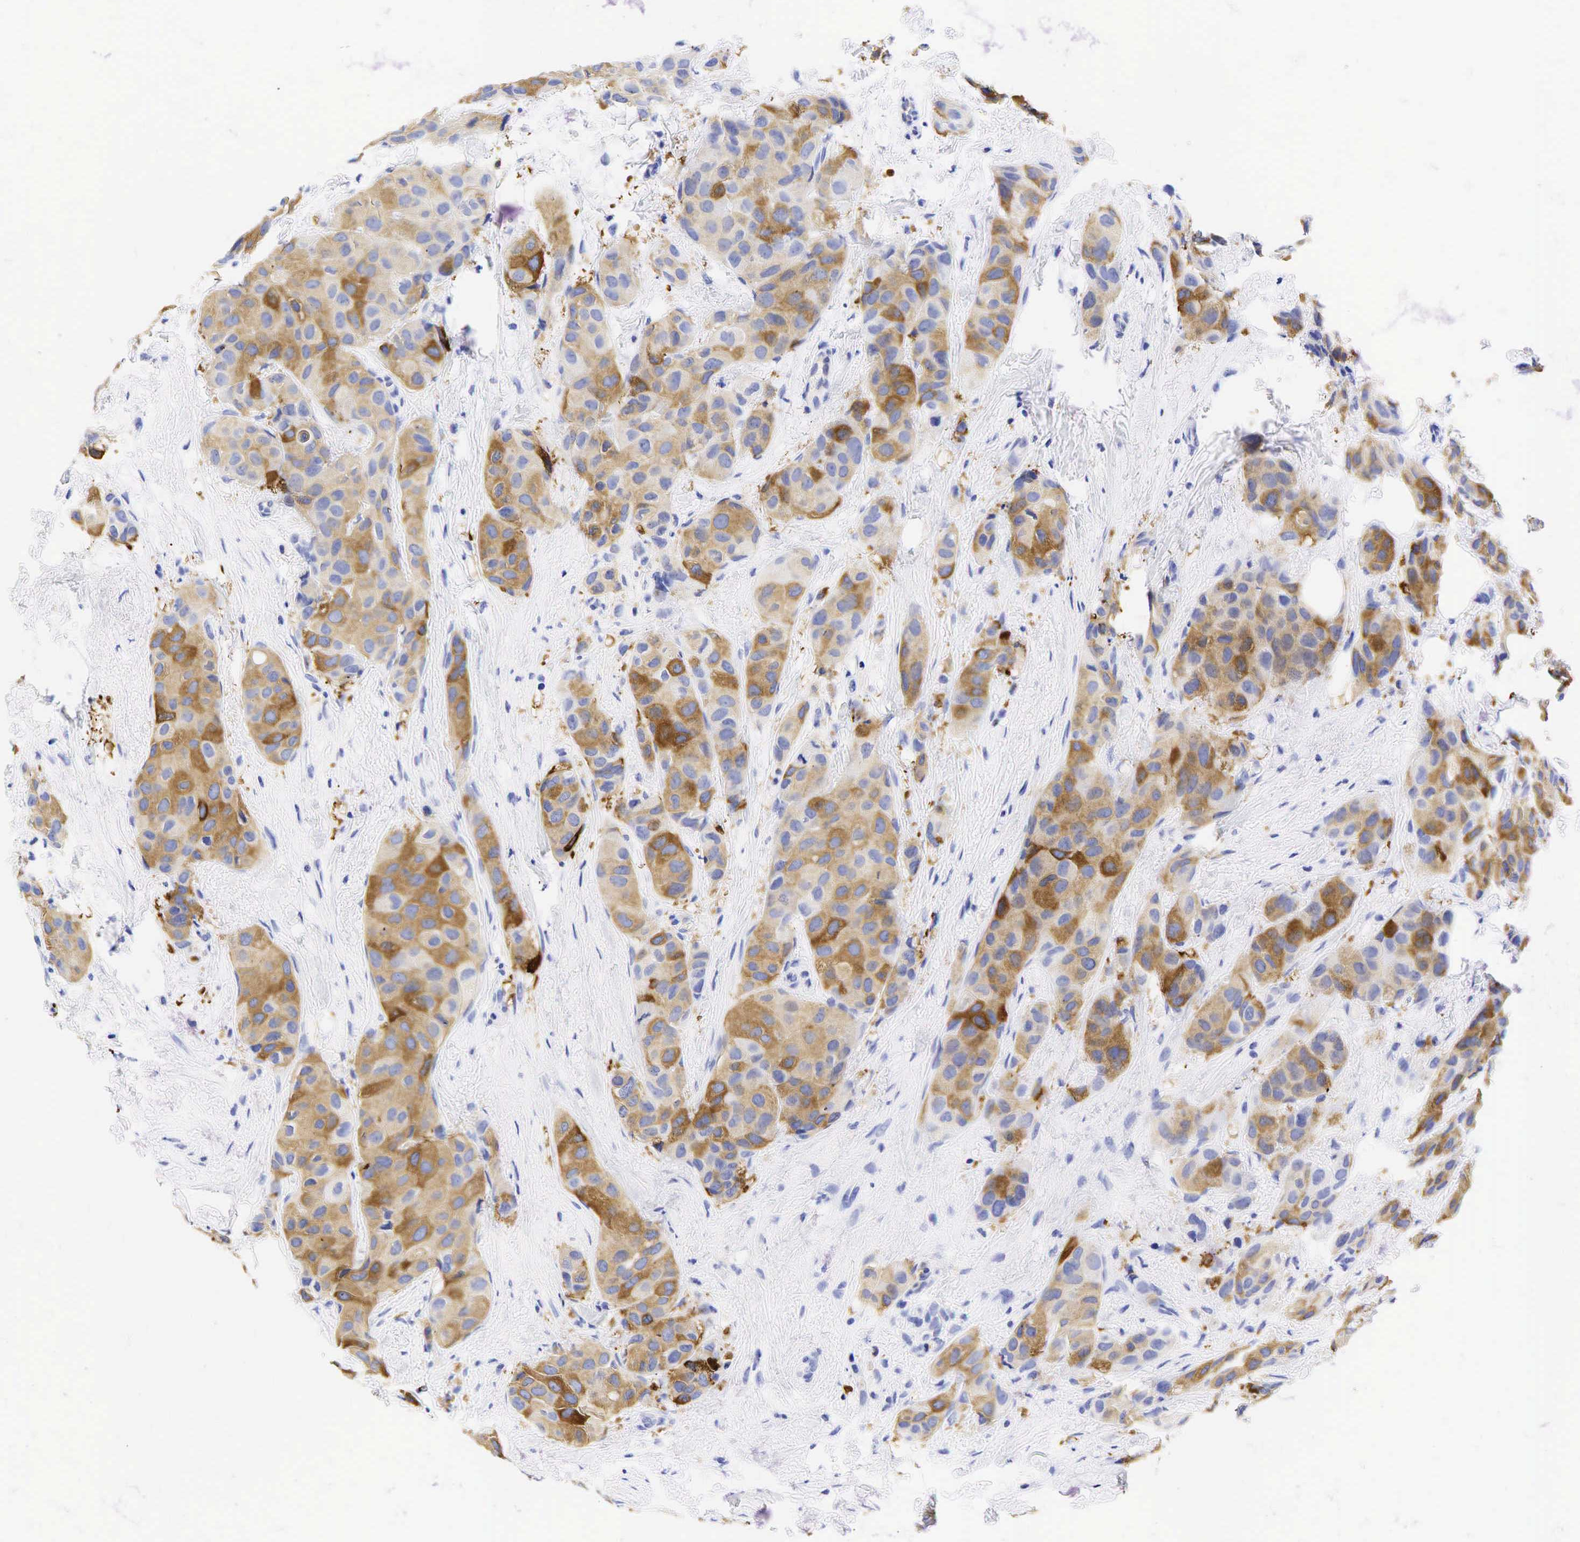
{"staining": {"intensity": "moderate", "quantity": ">75%", "location": "cytoplasmic/membranous"}, "tissue": "breast cancer", "cell_type": "Tumor cells", "image_type": "cancer", "snomed": [{"axis": "morphology", "description": "Duct carcinoma"}, {"axis": "topography", "description": "Breast"}], "caption": "Immunohistochemistry image of human breast cancer (invasive ductal carcinoma) stained for a protein (brown), which shows medium levels of moderate cytoplasmic/membranous staining in approximately >75% of tumor cells.", "gene": "TNFRSF8", "patient": {"sex": "female", "age": 68}}